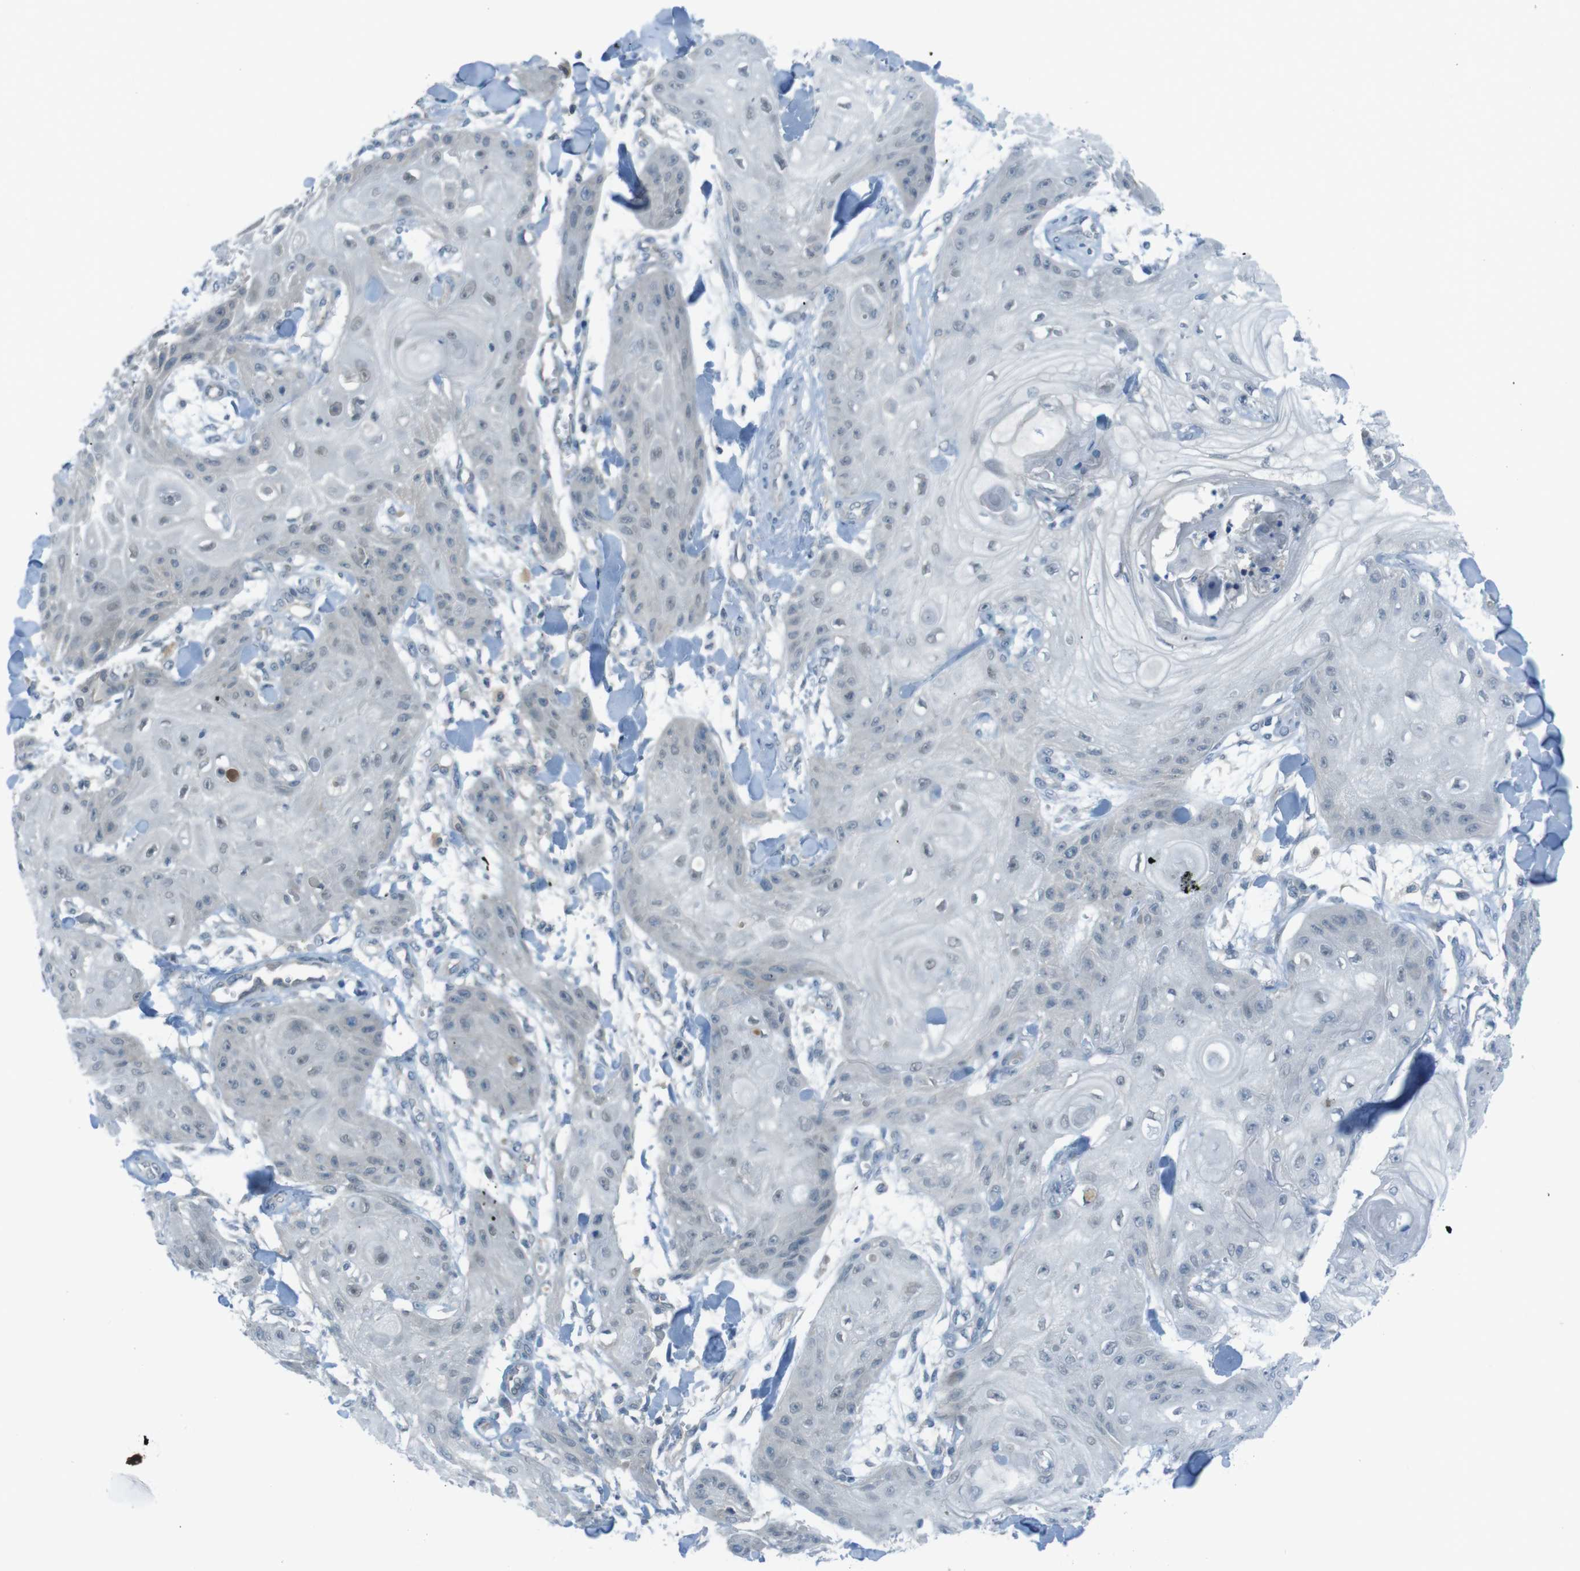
{"staining": {"intensity": "negative", "quantity": "none", "location": "none"}, "tissue": "skin cancer", "cell_type": "Tumor cells", "image_type": "cancer", "snomed": [{"axis": "morphology", "description": "Squamous cell carcinoma, NOS"}, {"axis": "topography", "description": "Skin"}], "caption": "DAB immunohistochemical staining of human skin squamous cell carcinoma reveals no significant positivity in tumor cells.", "gene": "ZDHHC20", "patient": {"sex": "male", "age": 74}}